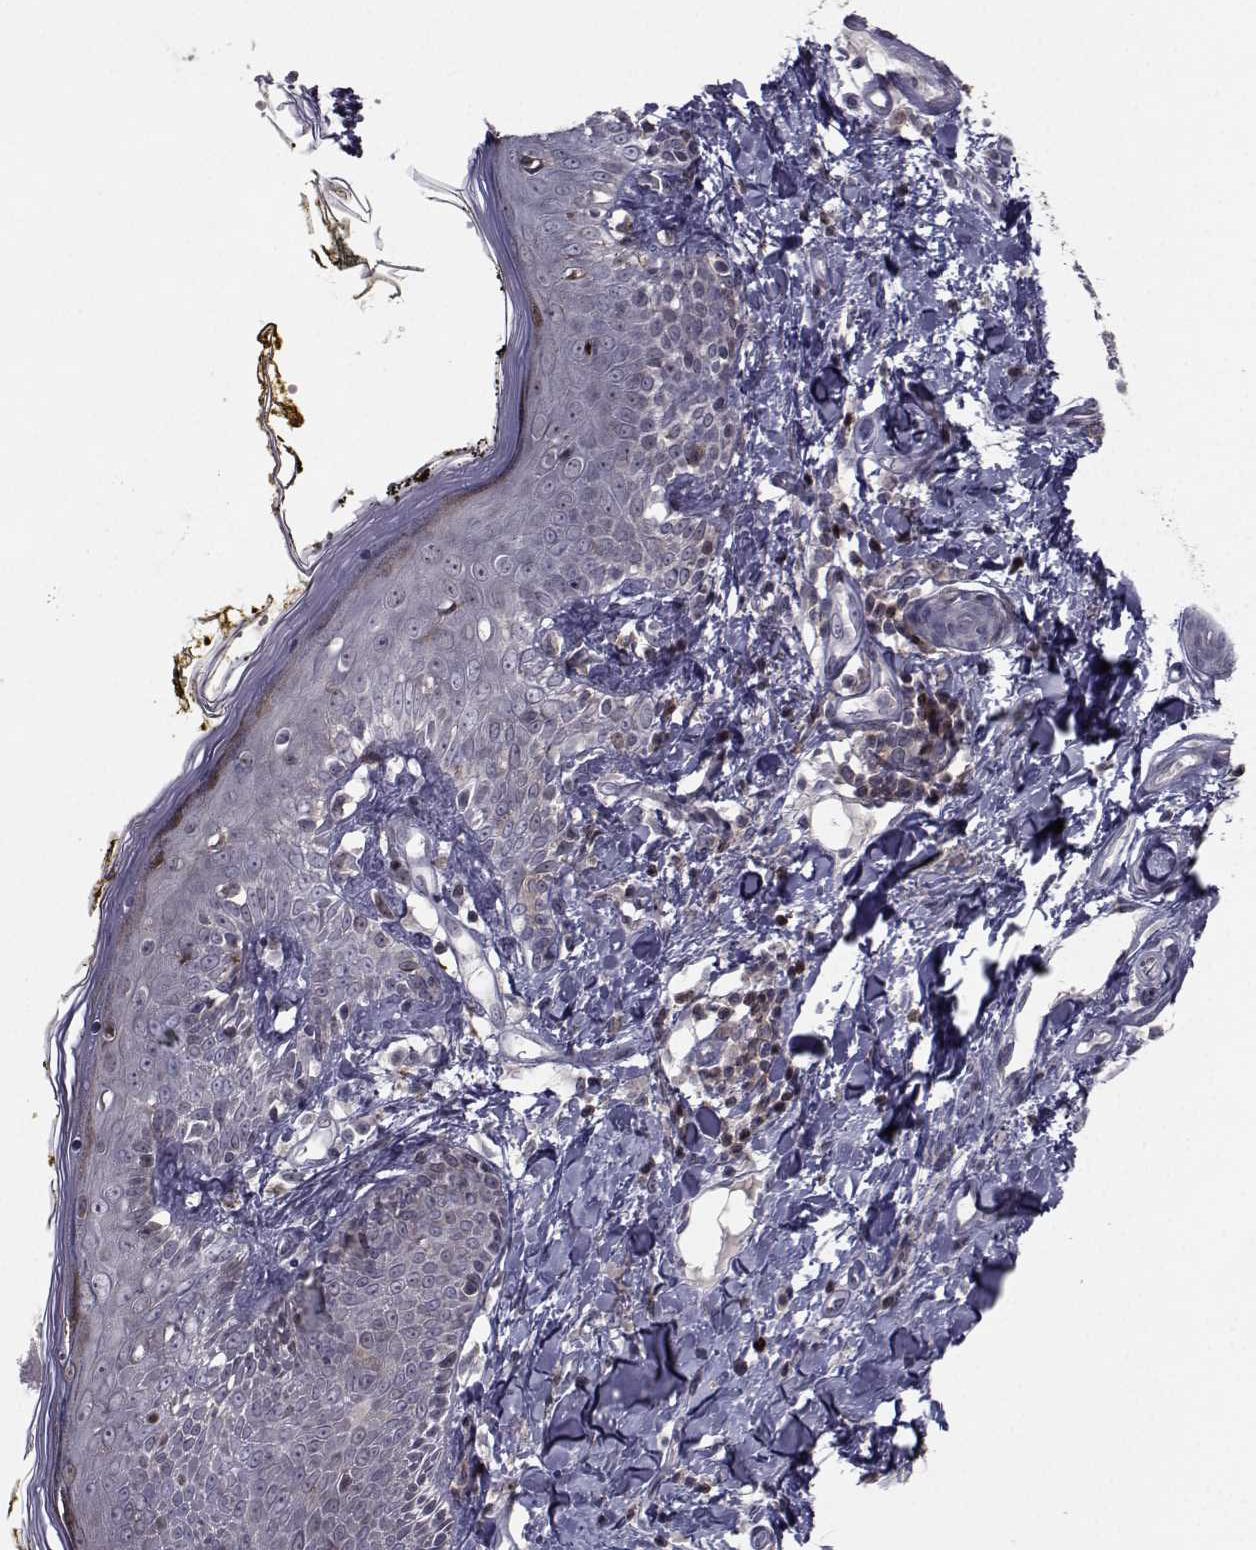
{"staining": {"intensity": "negative", "quantity": "none", "location": "none"}, "tissue": "skin", "cell_type": "Fibroblasts", "image_type": "normal", "snomed": [{"axis": "morphology", "description": "Normal tissue, NOS"}, {"axis": "topography", "description": "Skin"}], "caption": "There is no significant staining in fibroblasts of skin. (DAB (3,3'-diaminobenzidine) immunohistochemistry (IHC) visualized using brightfield microscopy, high magnification).", "gene": "PCP4L1", "patient": {"sex": "male", "age": 76}}